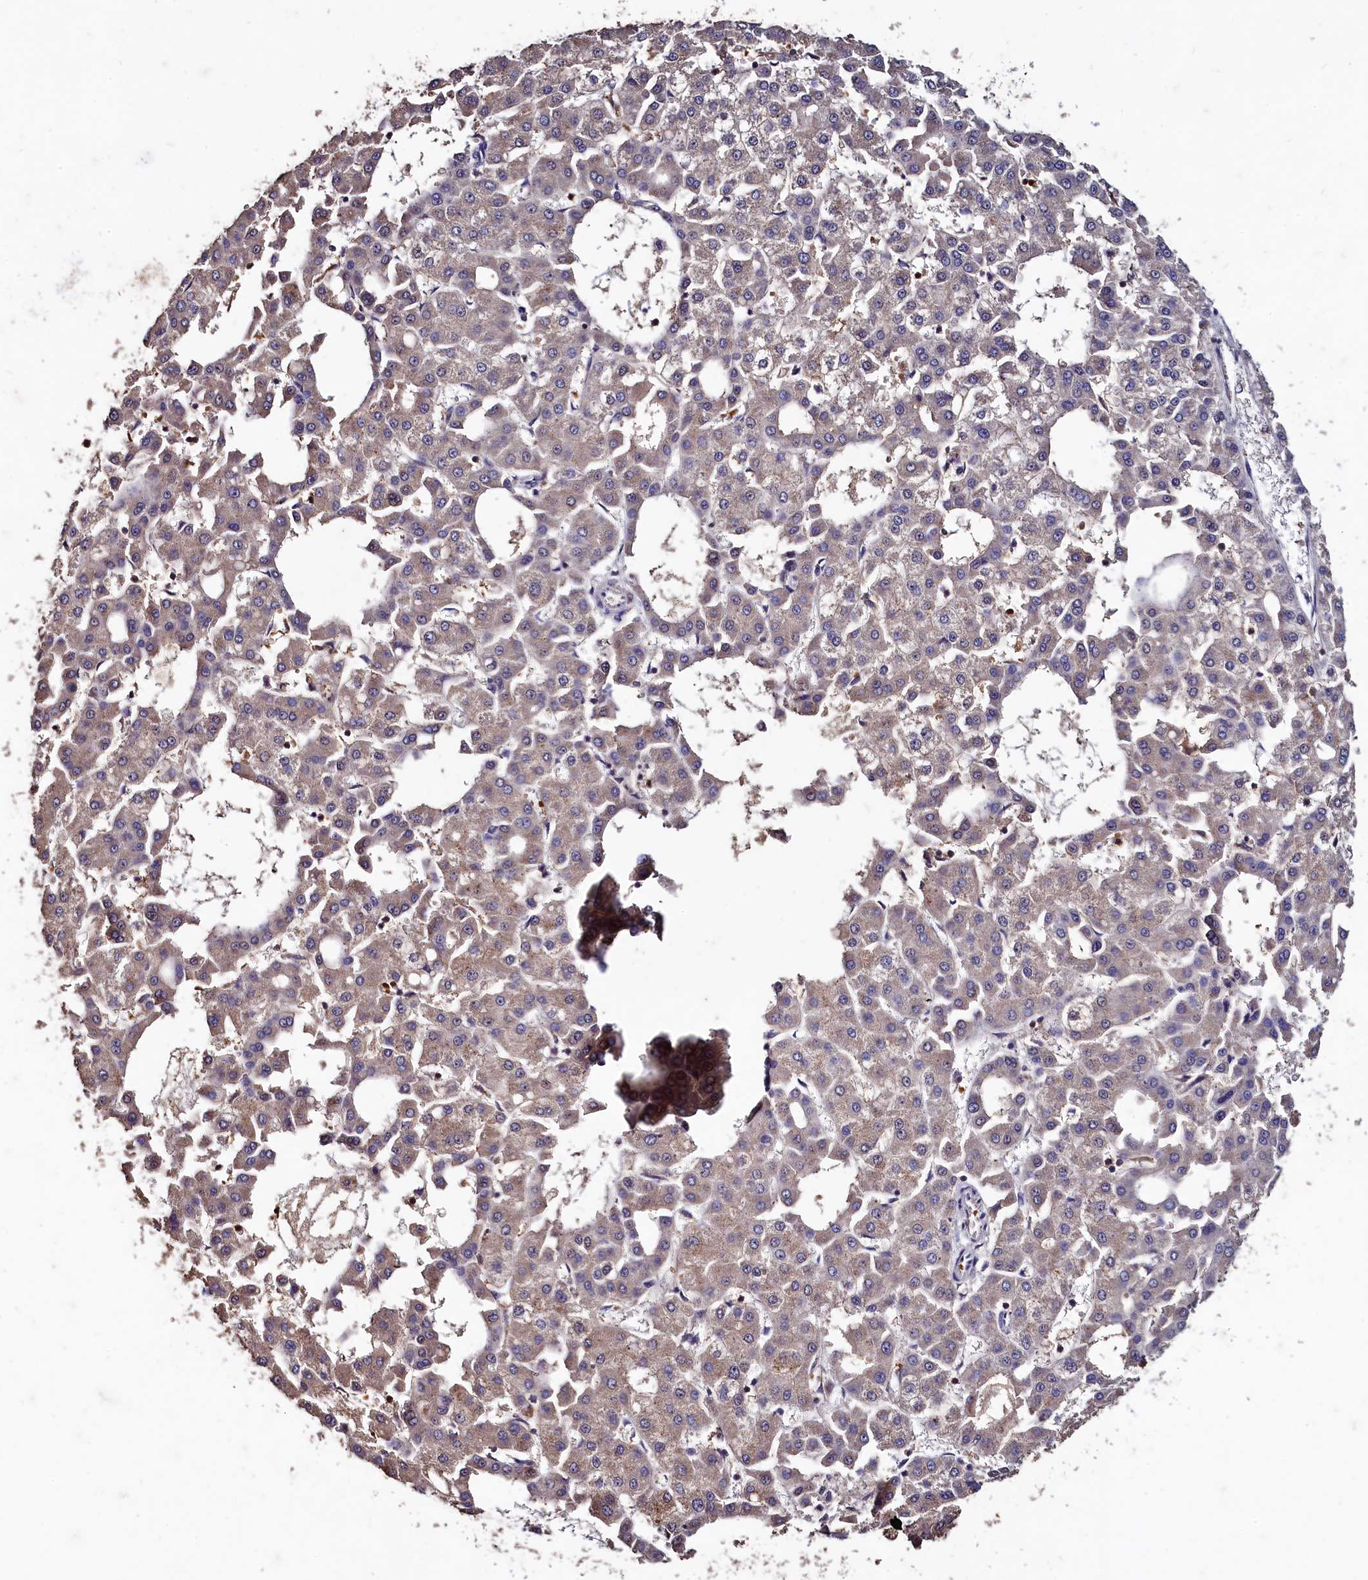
{"staining": {"intensity": "weak", "quantity": "25%-75%", "location": "cytoplasmic/membranous"}, "tissue": "liver cancer", "cell_type": "Tumor cells", "image_type": "cancer", "snomed": [{"axis": "morphology", "description": "Carcinoma, Hepatocellular, NOS"}, {"axis": "topography", "description": "Liver"}], "caption": "Liver cancer tissue displays weak cytoplasmic/membranous expression in approximately 25%-75% of tumor cells", "gene": "CSTPP1", "patient": {"sex": "male", "age": 47}}